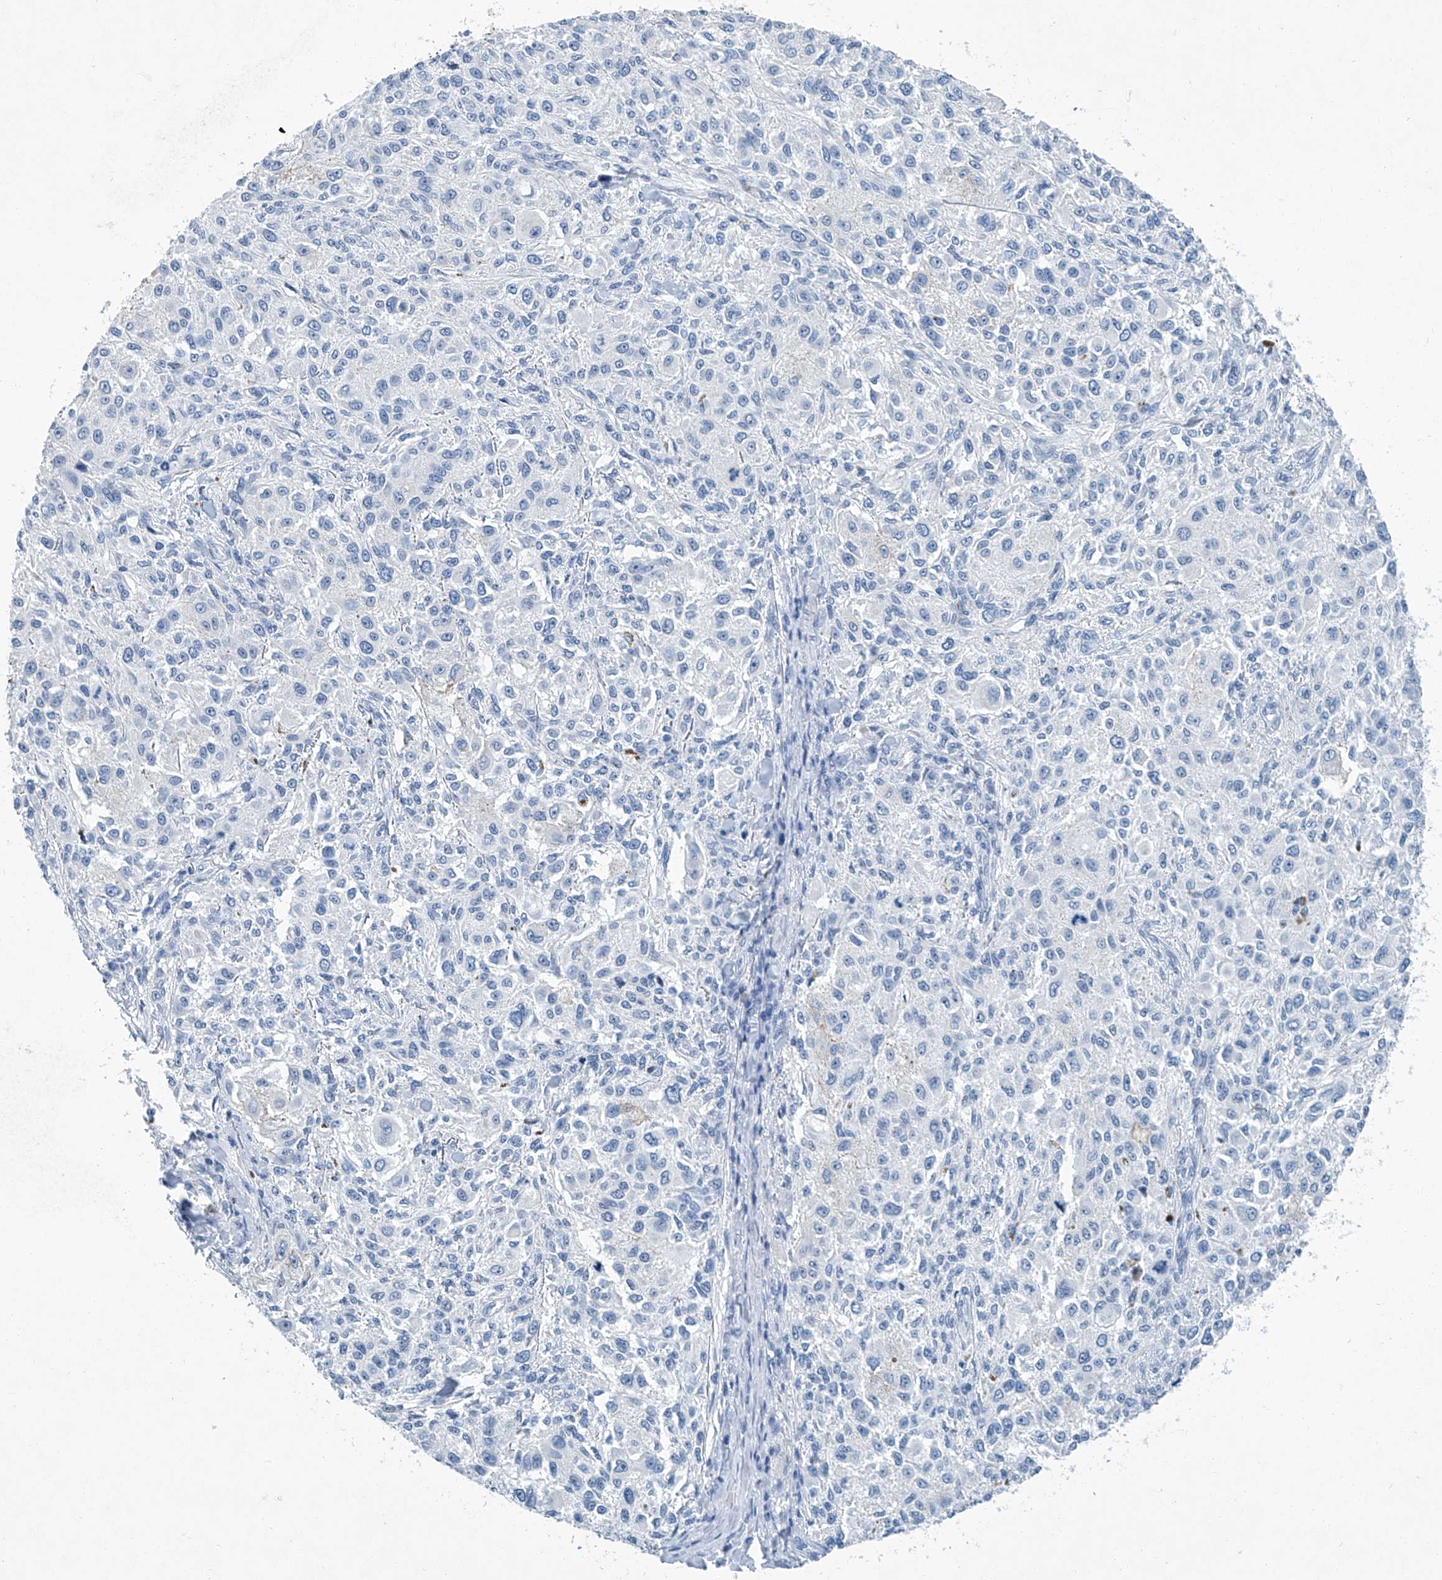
{"staining": {"intensity": "negative", "quantity": "none", "location": "none"}, "tissue": "melanoma", "cell_type": "Tumor cells", "image_type": "cancer", "snomed": [{"axis": "morphology", "description": "Necrosis, NOS"}, {"axis": "morphology", "description": "Malignant melanoma, NOS"}, {"axis": "topography", "description": "Skin"}], "caption": "Histopathology image shows no significant protein staining in tumor cells of malignant melanoma. (Stains: DAB (3,3'-diaminobenzidine) immunohistochemistry (IHC) with hematoxylin counter stain, Microscopy: brightfield microscopy at high magnification).", "gene": "CYP2A7", "patient": {"sex": "female", "age": 87}}